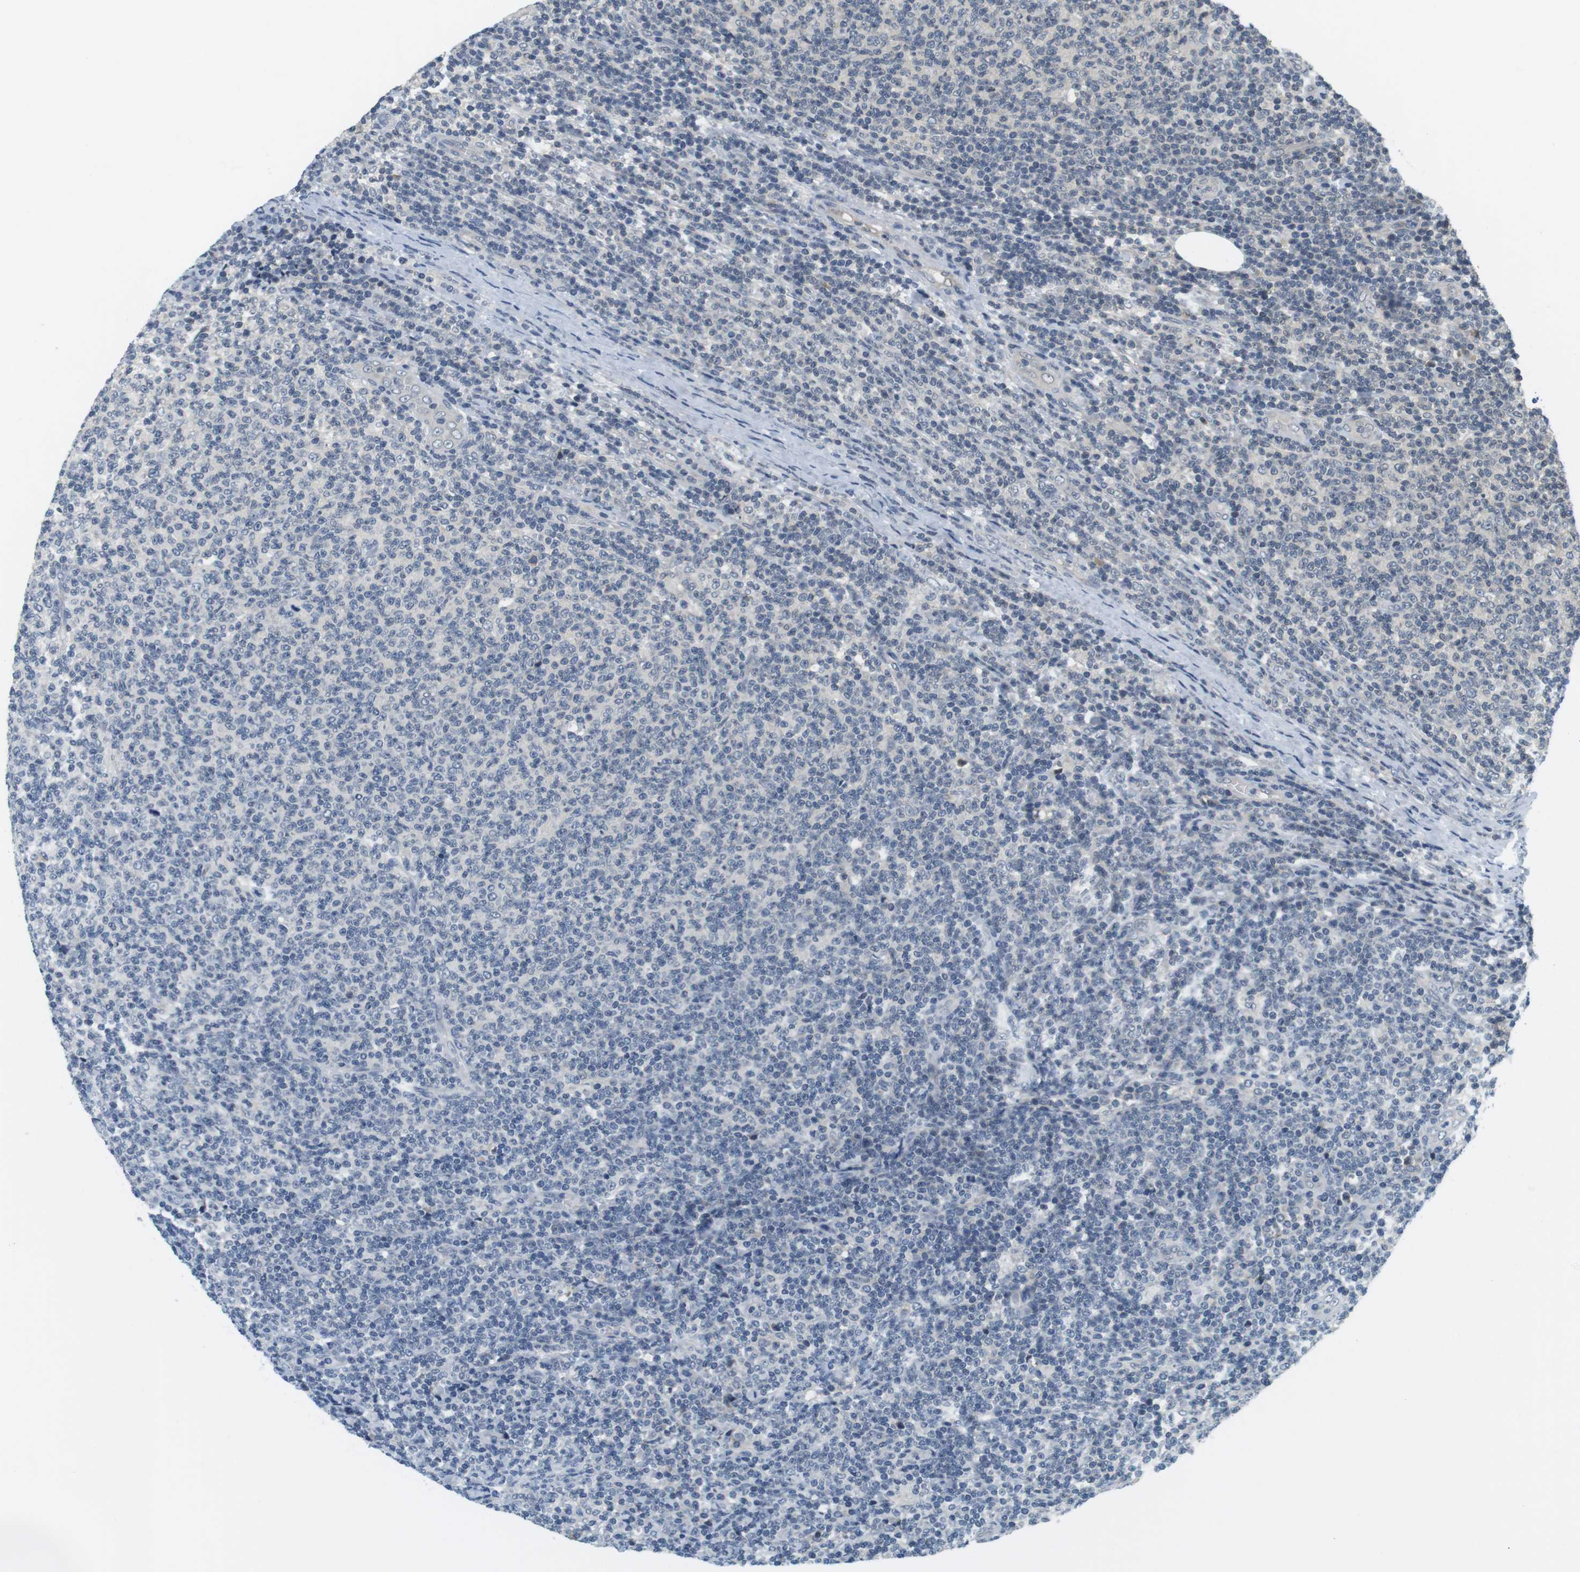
{"staining": {"intensity": "negative", "quantity": "none", "location": "none"}, "tissue": "lymphoma", "cell_type": "Tumor cells", "image_type": "cancer", "snomed": [{"axis": "morphology", "description": "Malignant lymphoma, non-Hodgkin's type, Low grade"}, {"axis": "topography", "description": "Lymph node"}], "caption": "Histopathology image shows no protein expression in tumor cells of lymphoma tissue.", "gene": "WNT7A", "patient": {"sex": "male", "age": 66}}